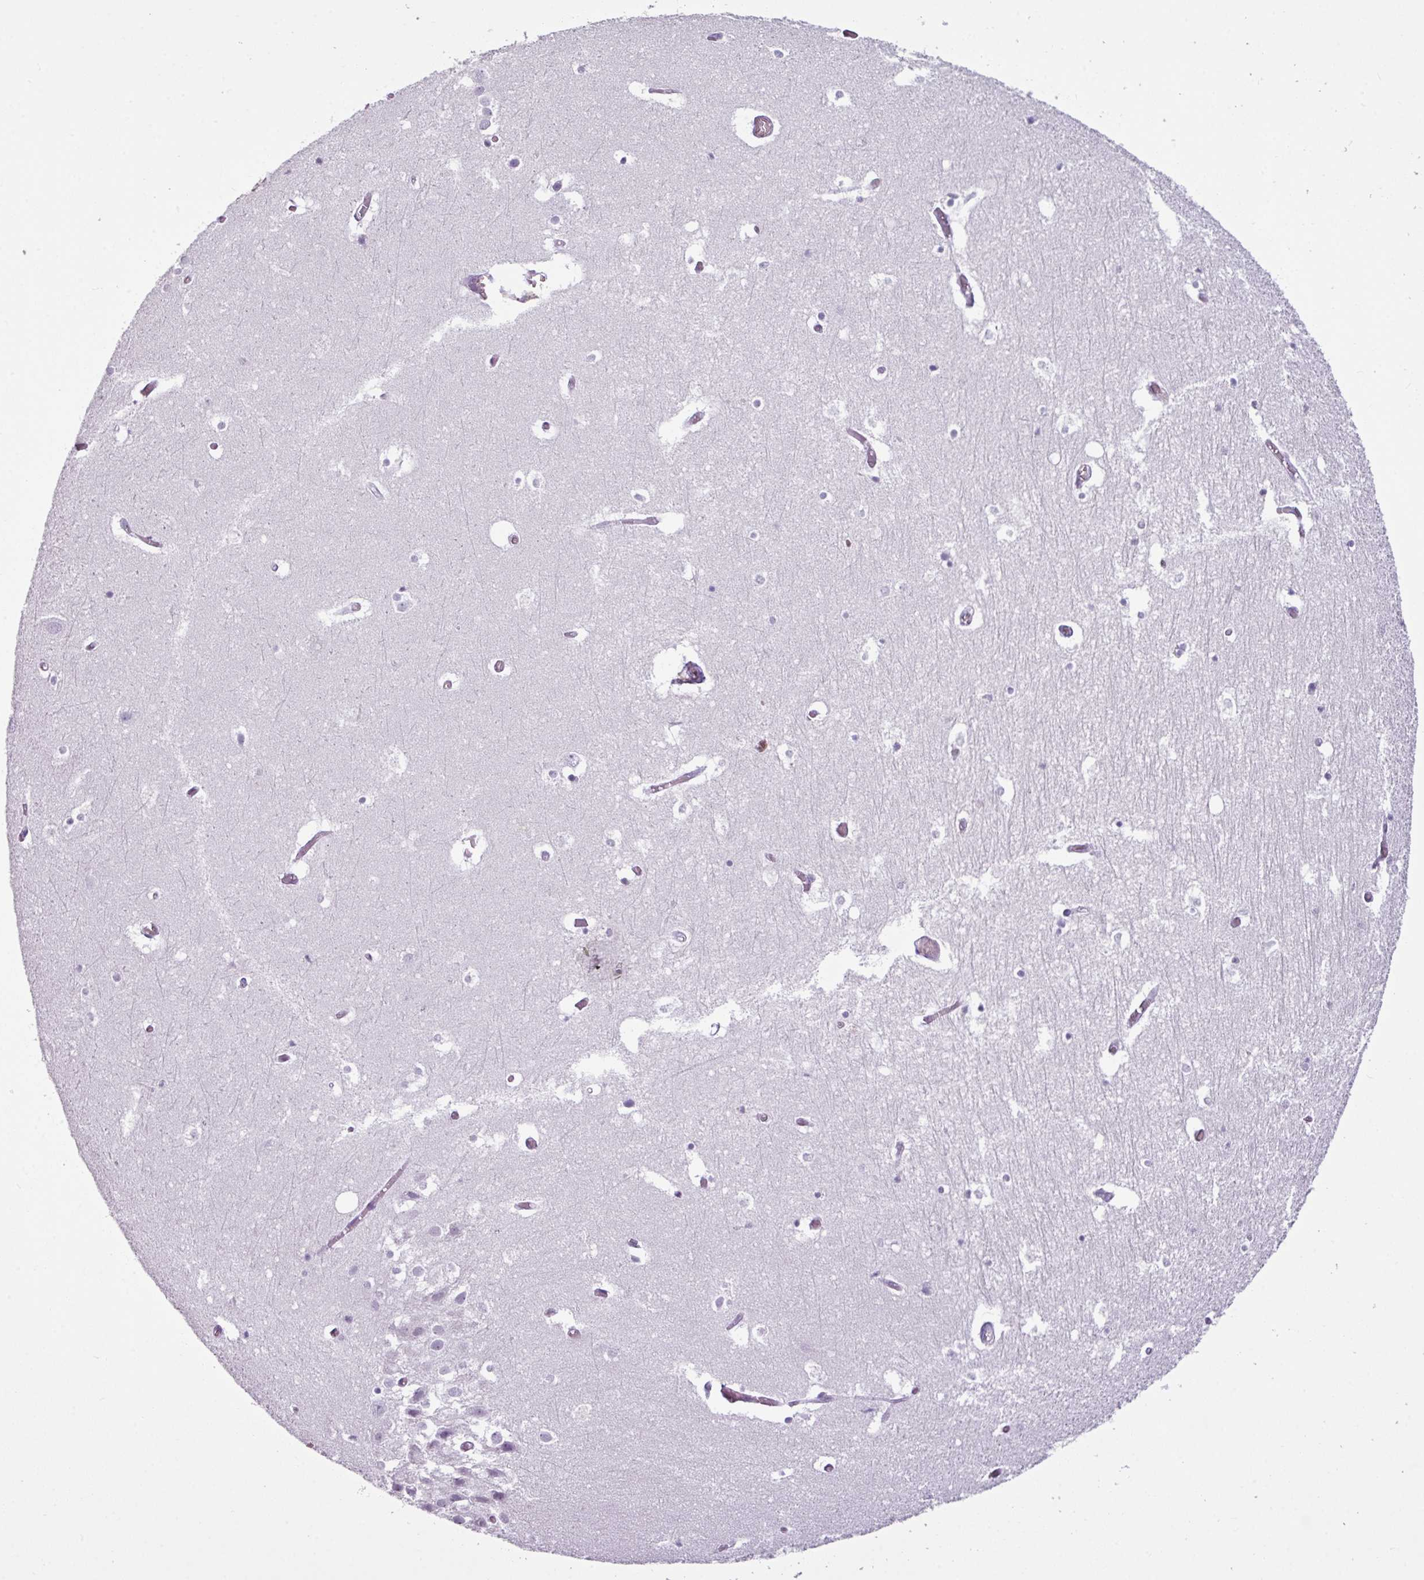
{"staining": {"intensity": "negative", "quantity": "none", "location": "none"}, "tissue": "hippocampus", "cell_type": "Glial cells", "image_type": "normal", "snomed": [{"axis": "morphology", "description": "Normal tissue, NOS"}, {"axis": "topography", "description": "Hippocampus"}], "caption": "This is an immunohistochemistry image of normal human hippocampus. There is no expression in glial cells.", "gene": "TTLL12", "patient": {"sex": "female", "age": 52}}